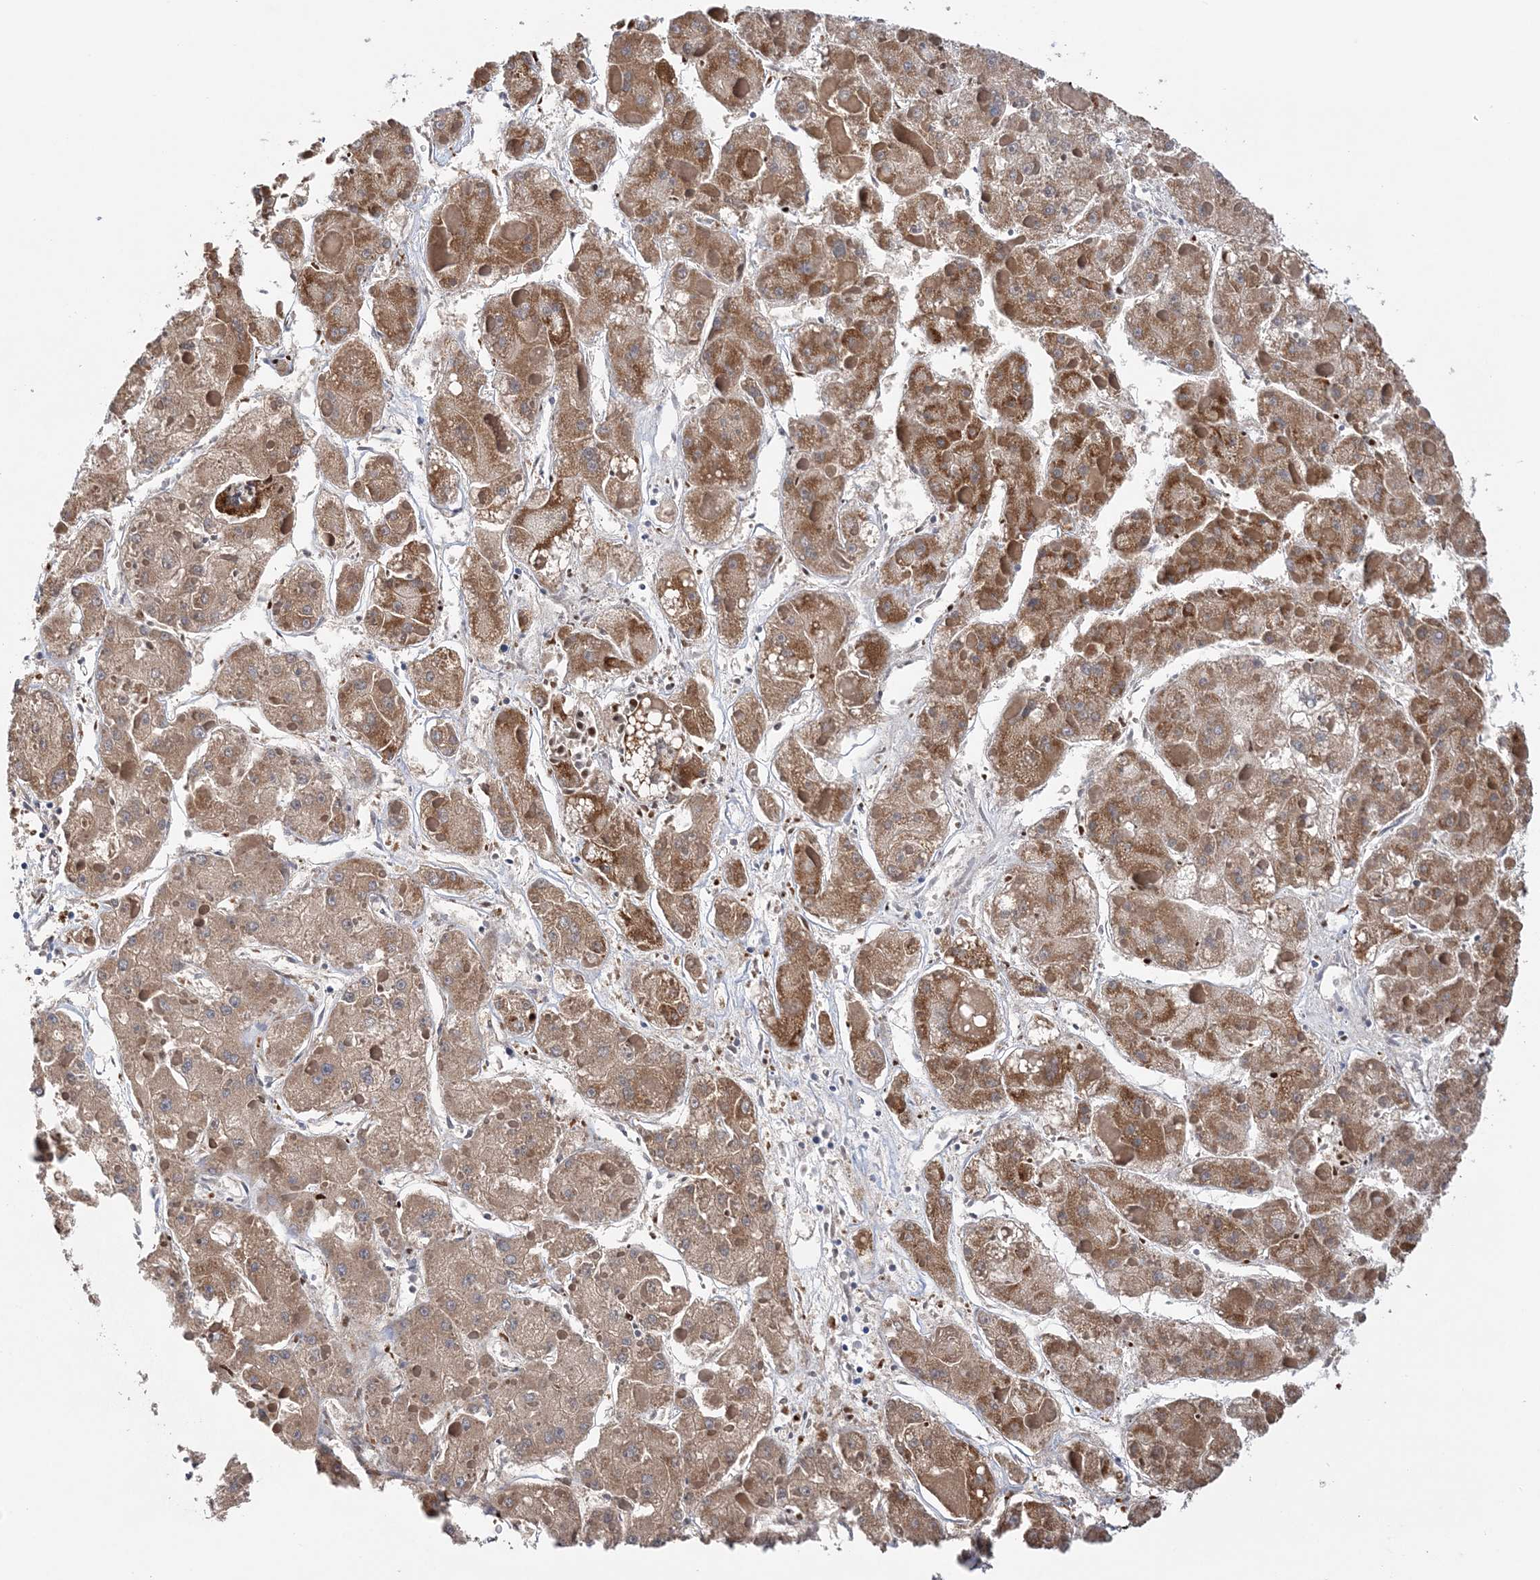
{"staining": {"intensity": "moderate", "quantity": ">75%", "location": "cytoplasmic/membranous"}, "tissue": "liver cancer", "cell_type": "Tumor cells", "image_type": "cancer", "snomed": [{"axis": "morphology", "description": "Carcinoma, Hepatocellular, NOS"}, {"axis": "topography", "description": "Liver"}], "caption": "Immunohistochemistry (IHC) (DAB) staining of human hepatocellular carcinoma (liver) demonstrates moderate cytoplasmic/membranous protein positivity in approximately >75% of tumor cells.", "gene": "NIT2", "patient": {"sex": "female", "age": 73}}